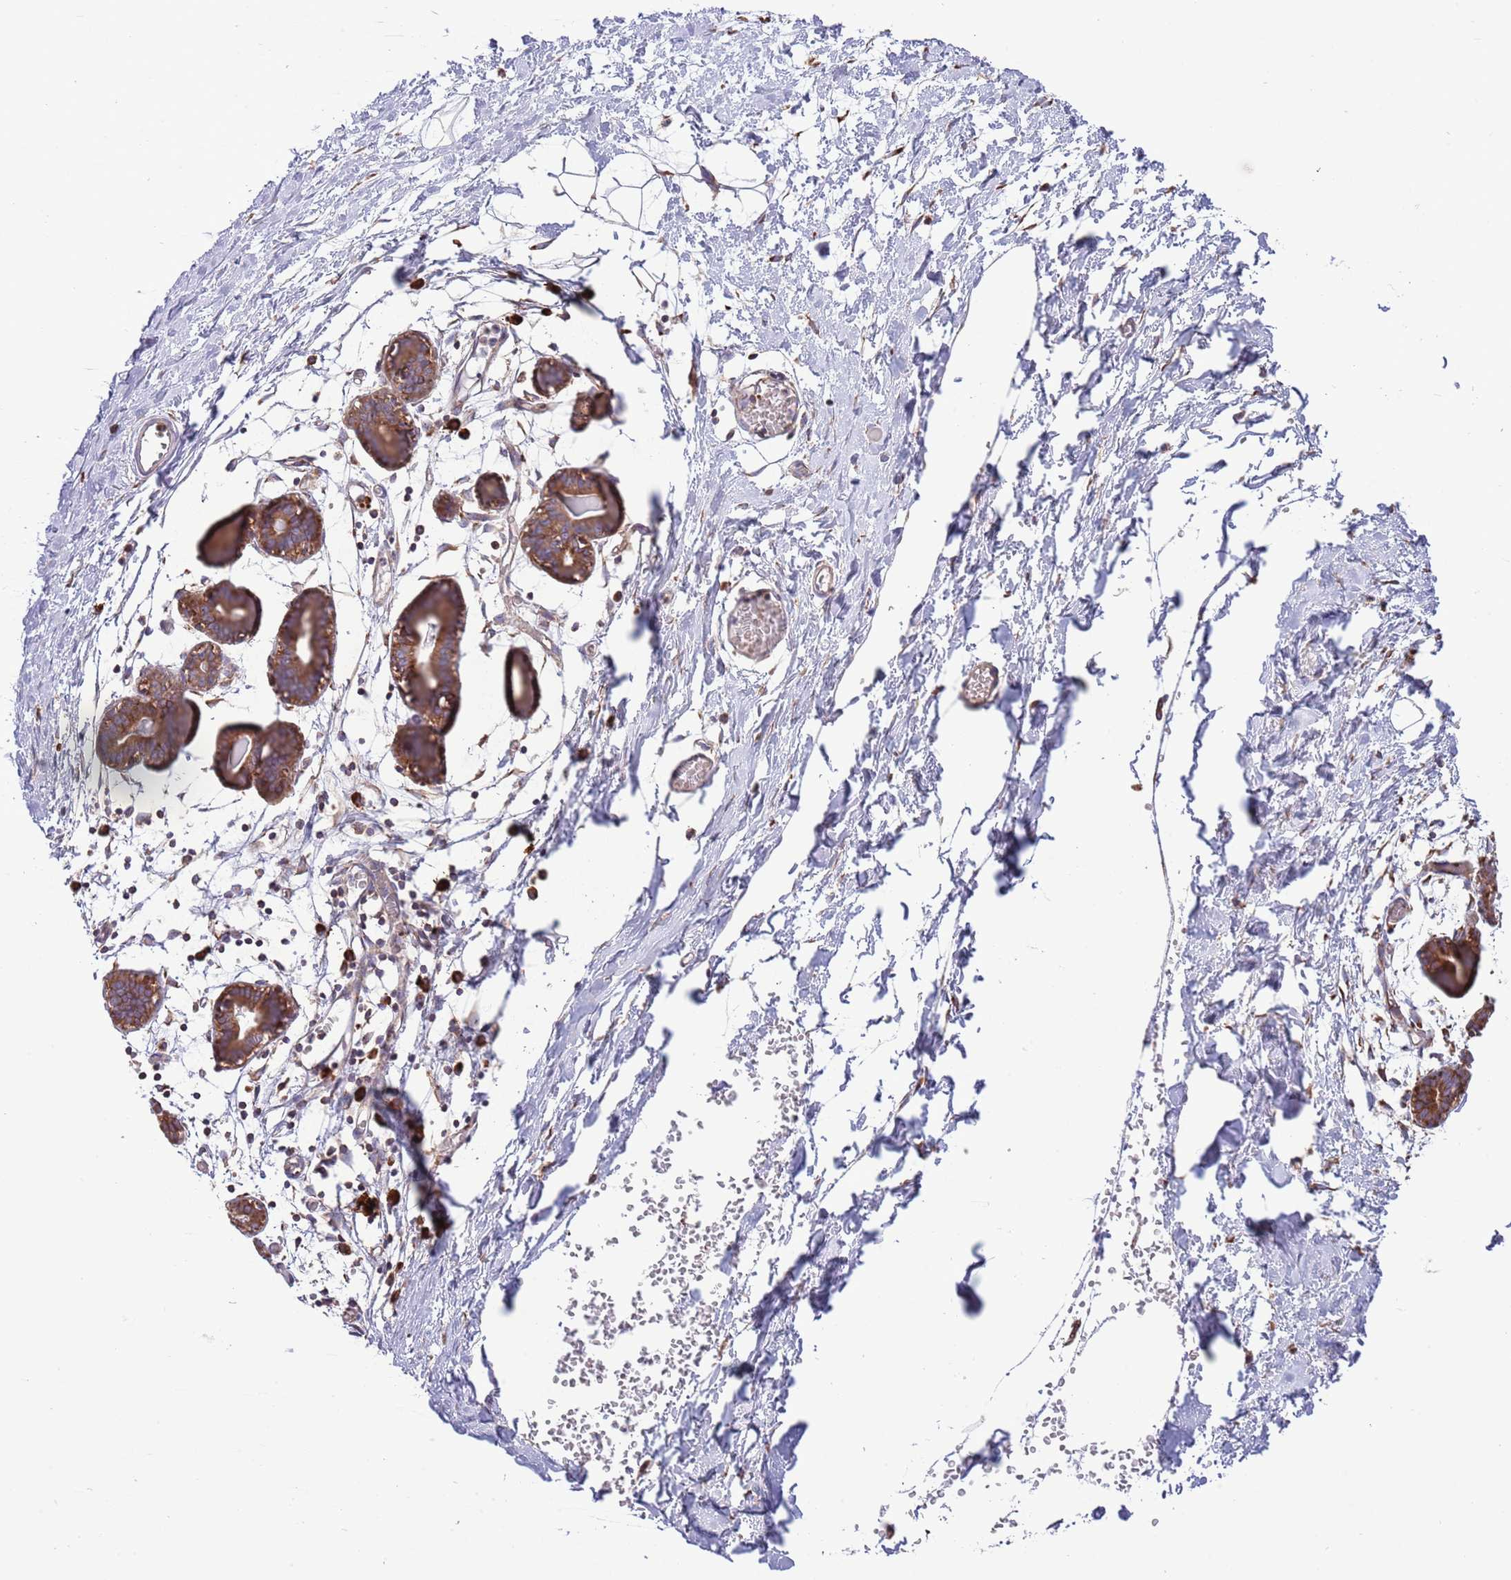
{"staining": {"intensity": "negative", "quantity": "none", "location": "none"}, "tissue": "breast", "cell_type": "Adipocytes", "image_type": "normal", "snomed": [{"axis": "morphology", "description": "Normal tissue, NOS"}, {"axis": "topography", "description": "Breast"}], "caption": "An immunohistochemistry (IHC) histopathology image of benign breast is shown. There is no staining in adipocytes of breast.", "gene": "DAND5", "patient": {"sex": "female", "age": 27}}